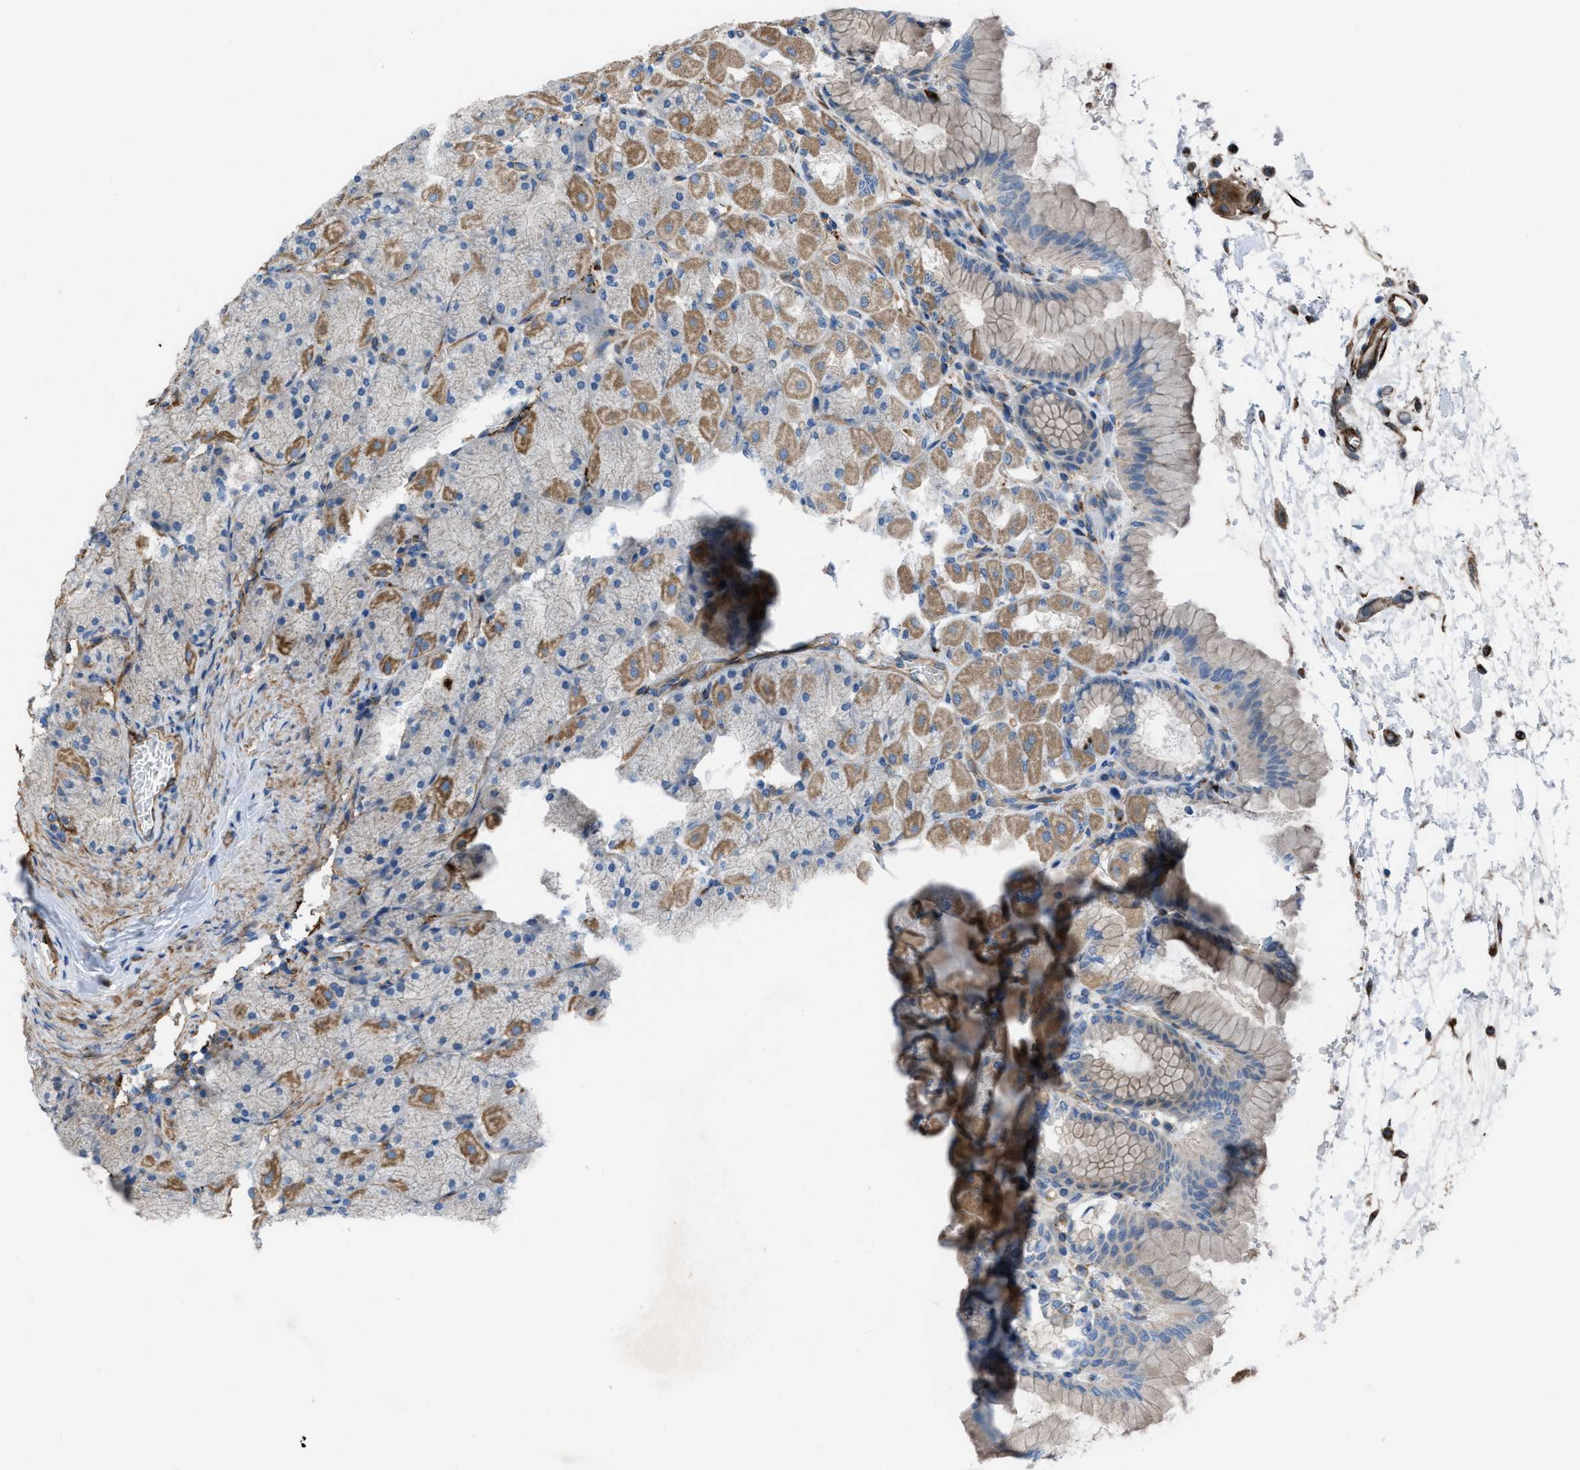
{"staining": {"intensity": "moderate", "quantity": "25%-75%", "location": "cytoplasmic/membranous"}, "tissue": "stomach", "cell_type": "Glandular cells", "image_type": "normal", "snomed": [{"axis": "morphology", "description": "Normal tissue, NOS"}, {"axis": "topography", "description": "Stomach, upper"}], "caption": "An IHC histopathology image of normal tissue is shown. Protein staining in brown highlights moderate cytoplasmic/membranous positivity in stomach within glandular cells.", "gene": "SLC6A9", "patient": {"sex": "female", "age": 56}}